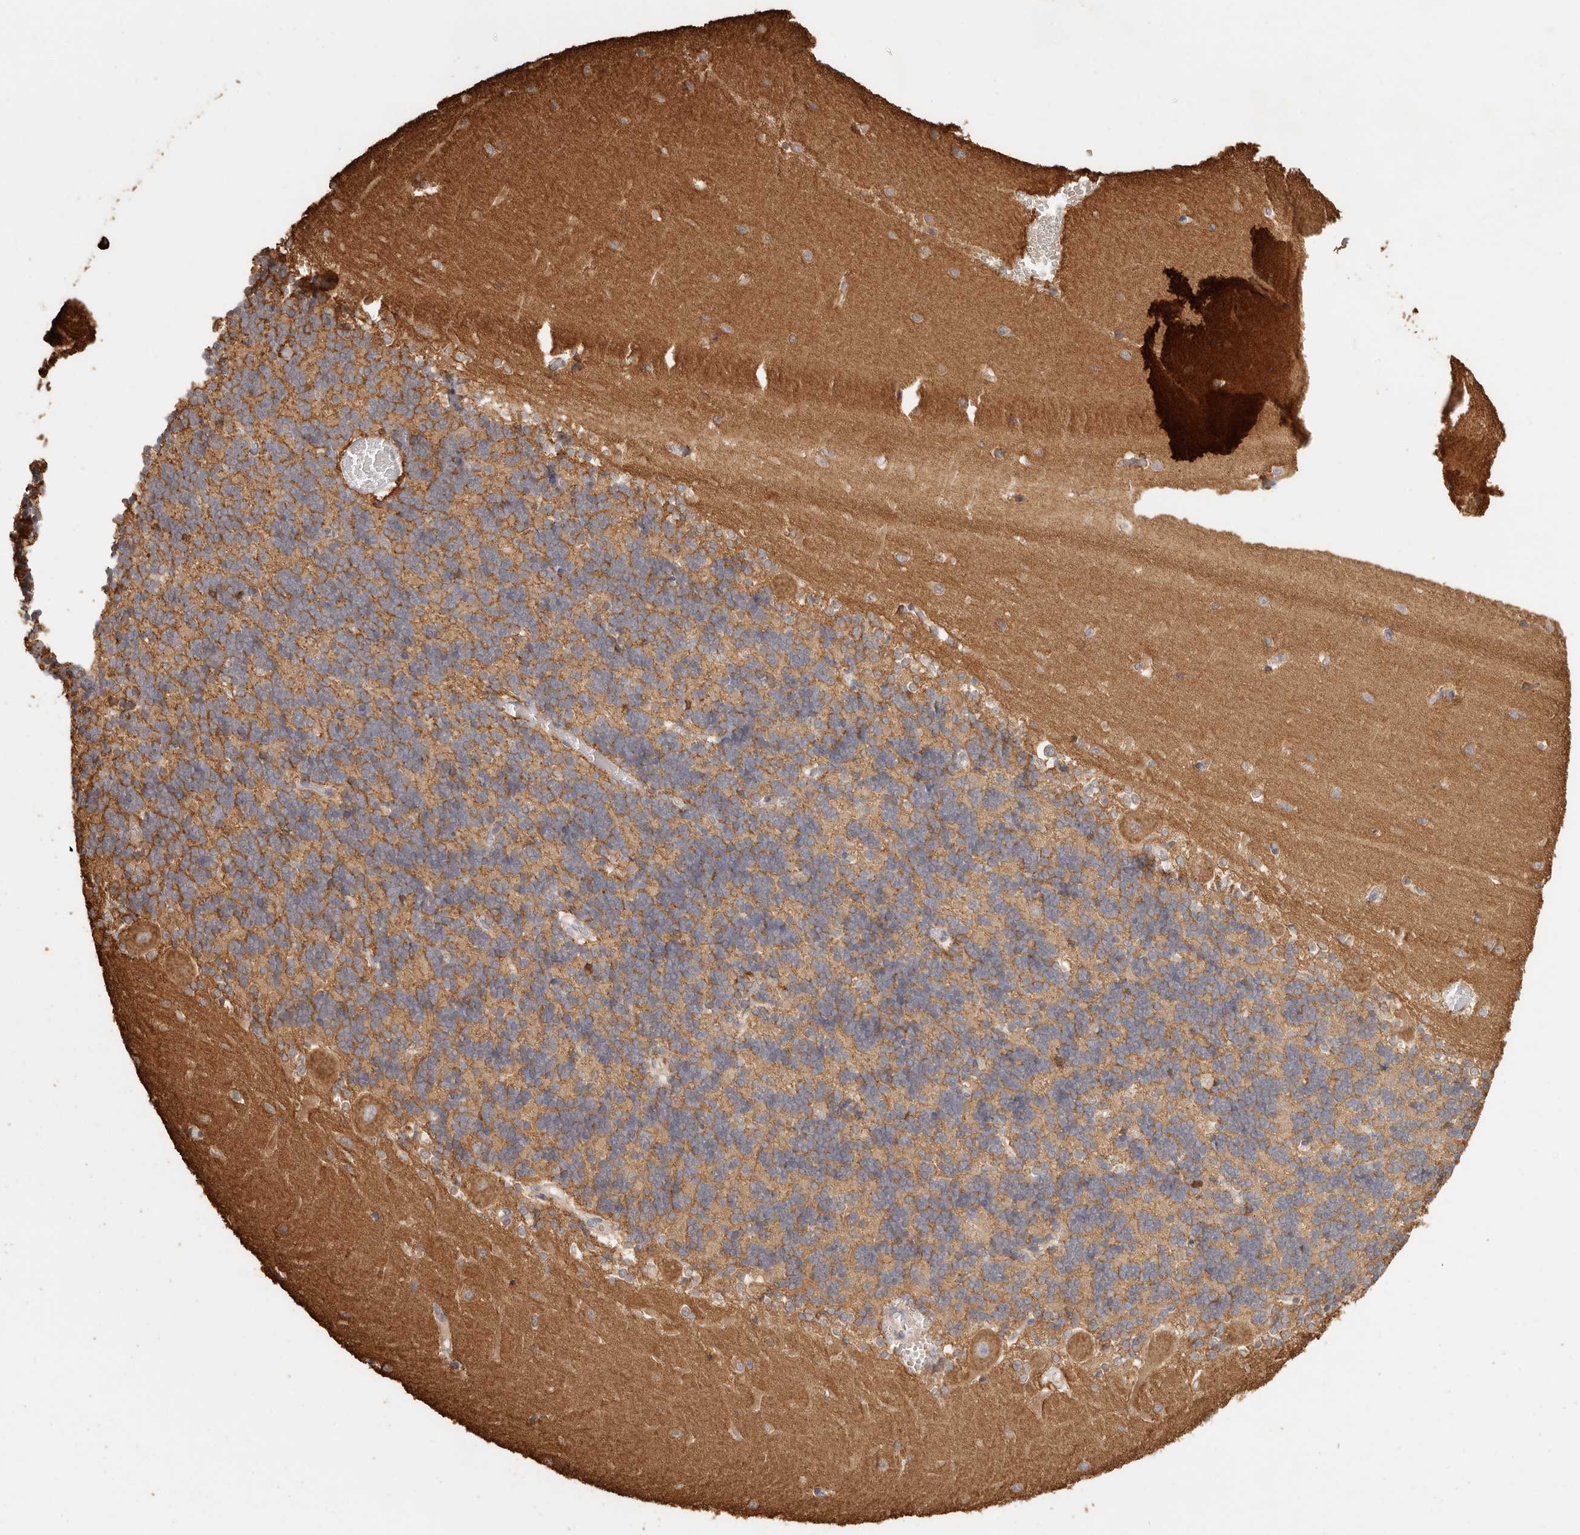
{"staining": {"intensity": "moderate", "quantity": ">75%", "location": "cytoplasmic/membranous"}, "tissue": "cerebellum", "cell_type": "Cells in granular layer", "image_type": "normal", "snomed": [{"axis": "morphology", "description": "Normal tissue, NOS"}, {"axis": "topography", "description": "Cerebellum"}], "caption": "Unremarkable cerebellum shows moderate cytoplasmic/membranous positivity in about >75% of cells in granular layer, visualized by immunohistochemistry. (DAB (3,3'-diaminobenzidine) = brown stain, brightfield microscopy at high magnification).", "gene": "CSK", "patient": {"sex": "male", "age": 37}}